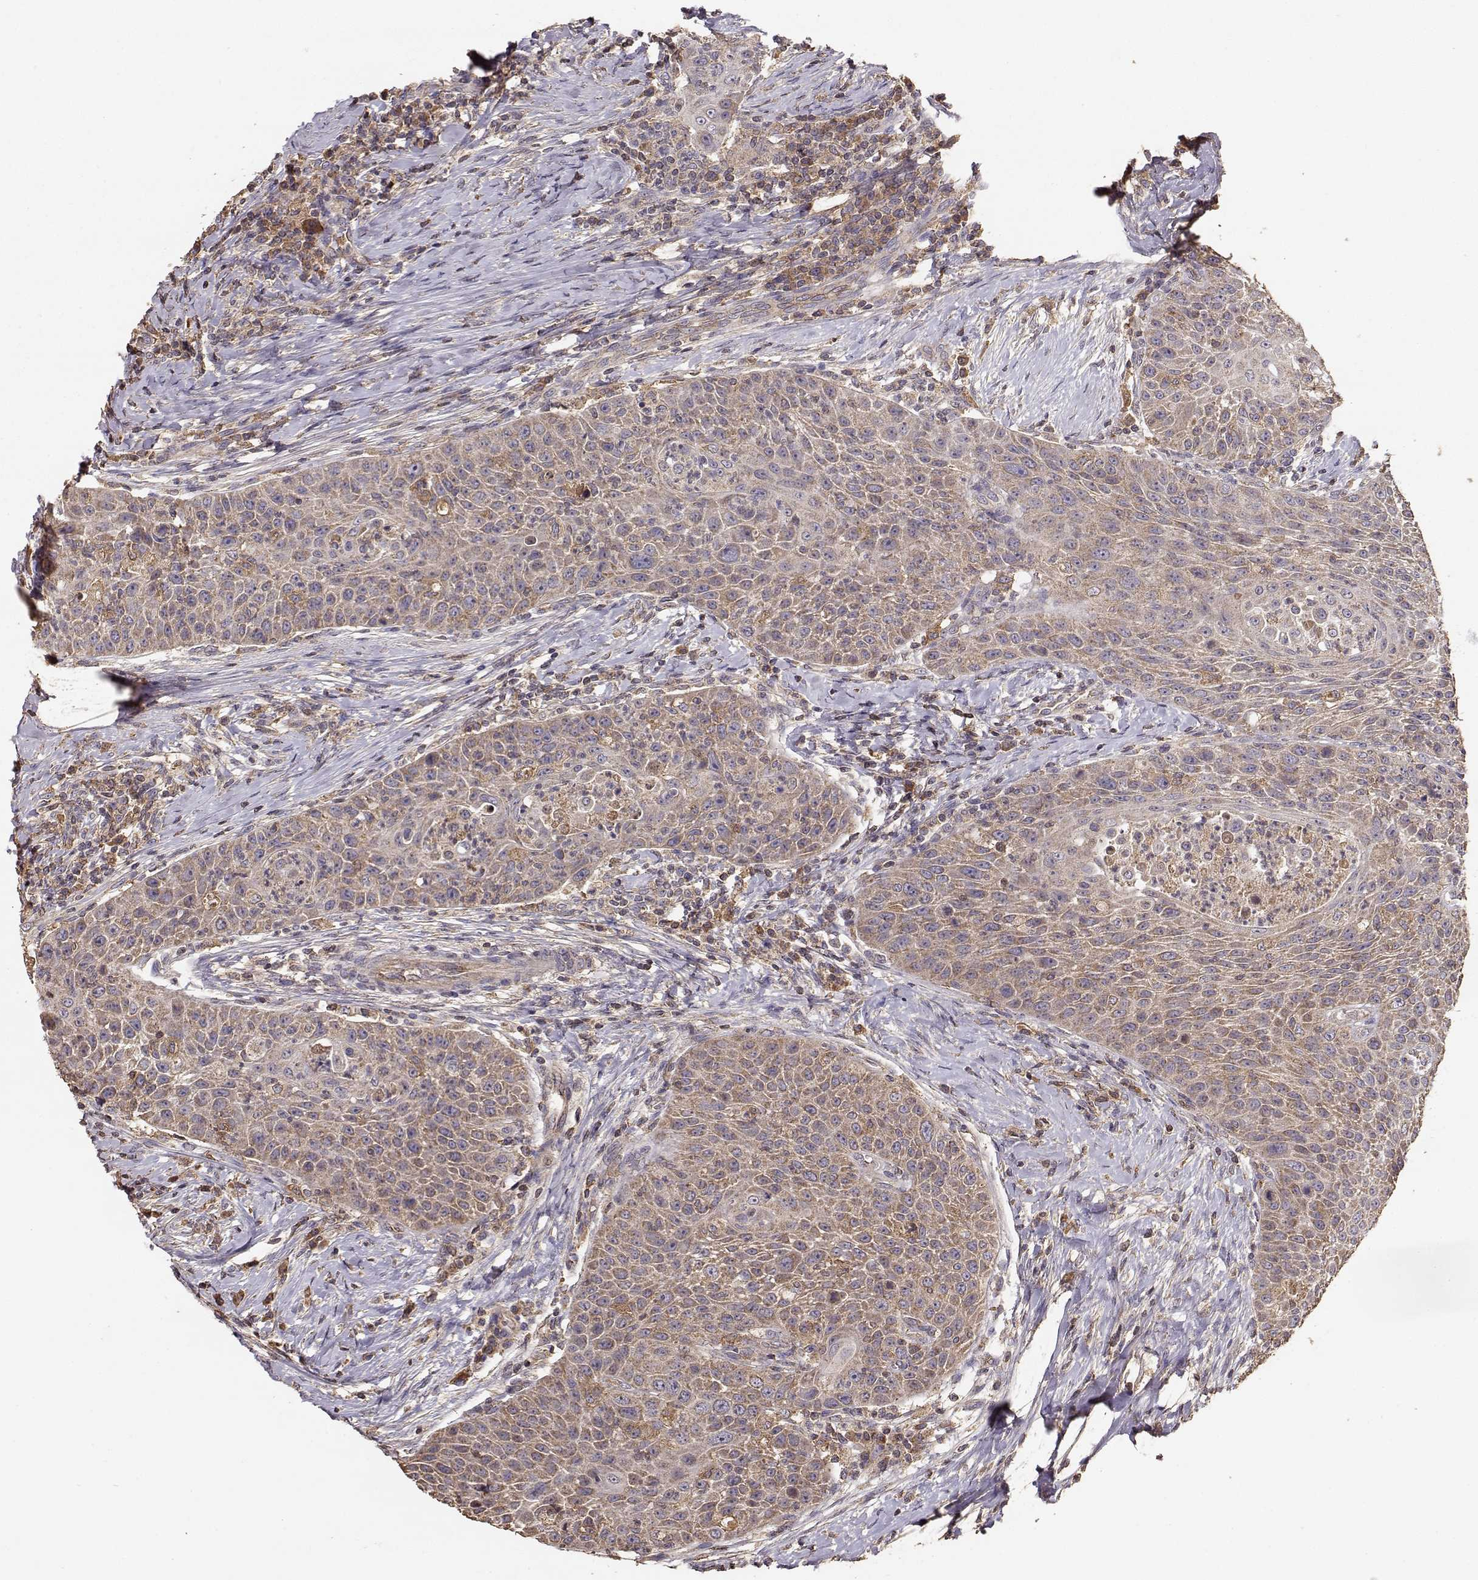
{"staining": {"intensity": "moderate", "quantity": ">75%", "location": "cytoplasmic/membranous"}, "tissue": "head and neck cancer", "cell_type": "Tumor cells", "image_type": "cancer", "snomed": [{"axis": "morphology", "description": "Squamous cell carcinoma, NOS"}, {"axis": "topography", "description": "Head-Neck"}], "caption": "The photomicrograph shows a brown stain indicating the presence of a protein in the cytoplasmic/membranous of tumor cells in squamous cell carcinoma (head and neck).", "gene": "TARS3", "patient": {"sex": "male", "age": 69}}